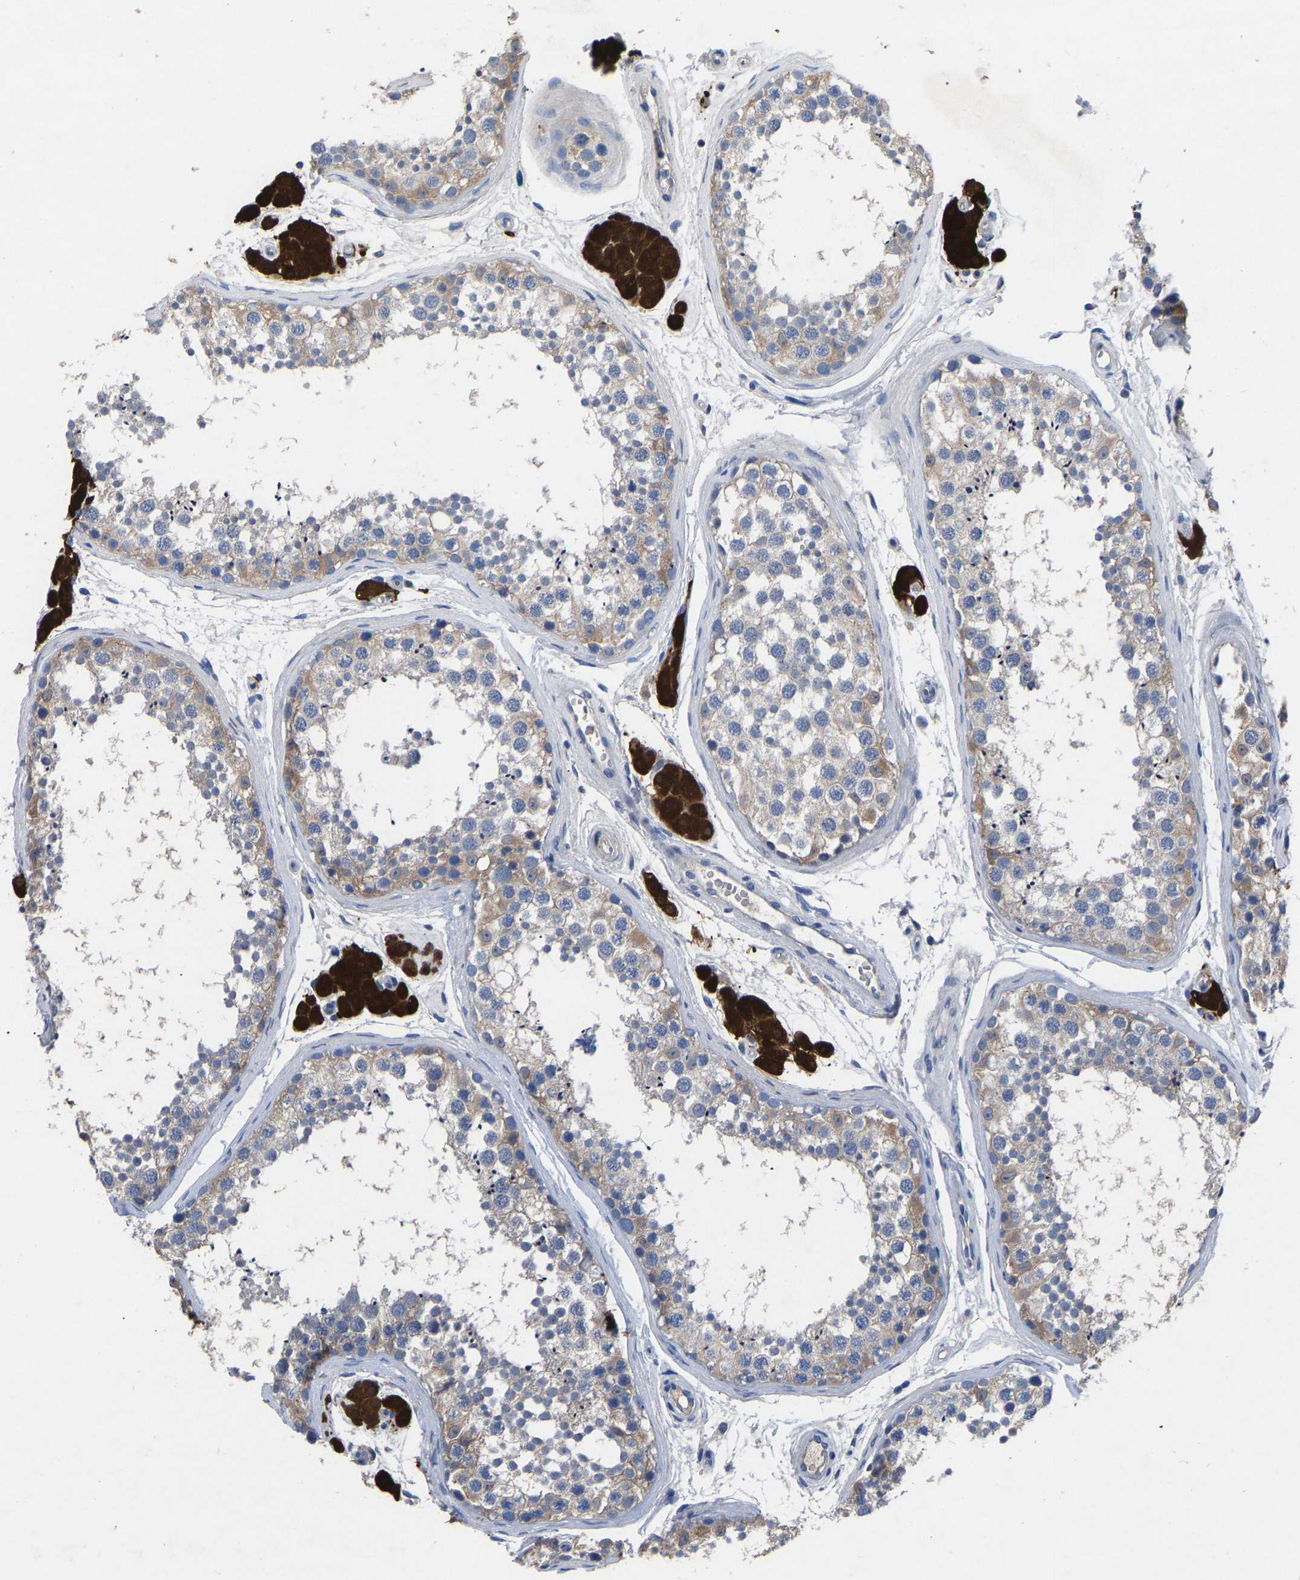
{"staining": {"intensity": "moderate", "quantity": "25%-75%", "location": "cytoplasmic/membranous"}, "tissue": "testis", "cell_type": "Cells in seminiferous ducts", "image_type": "normal", "snomed": [{"axis": "morphology", "description": "Normal tissue, NOS"}, {"axis": "topography", "description": "Testis"}], "caption": "The image exhibits a brown stain indicating the presence of a protein in the cytoplasmic/membranous of cells in seminiferous ducts in testis.", "gene": "RBP1", "patient": {"sex": "male", "age": 56}}